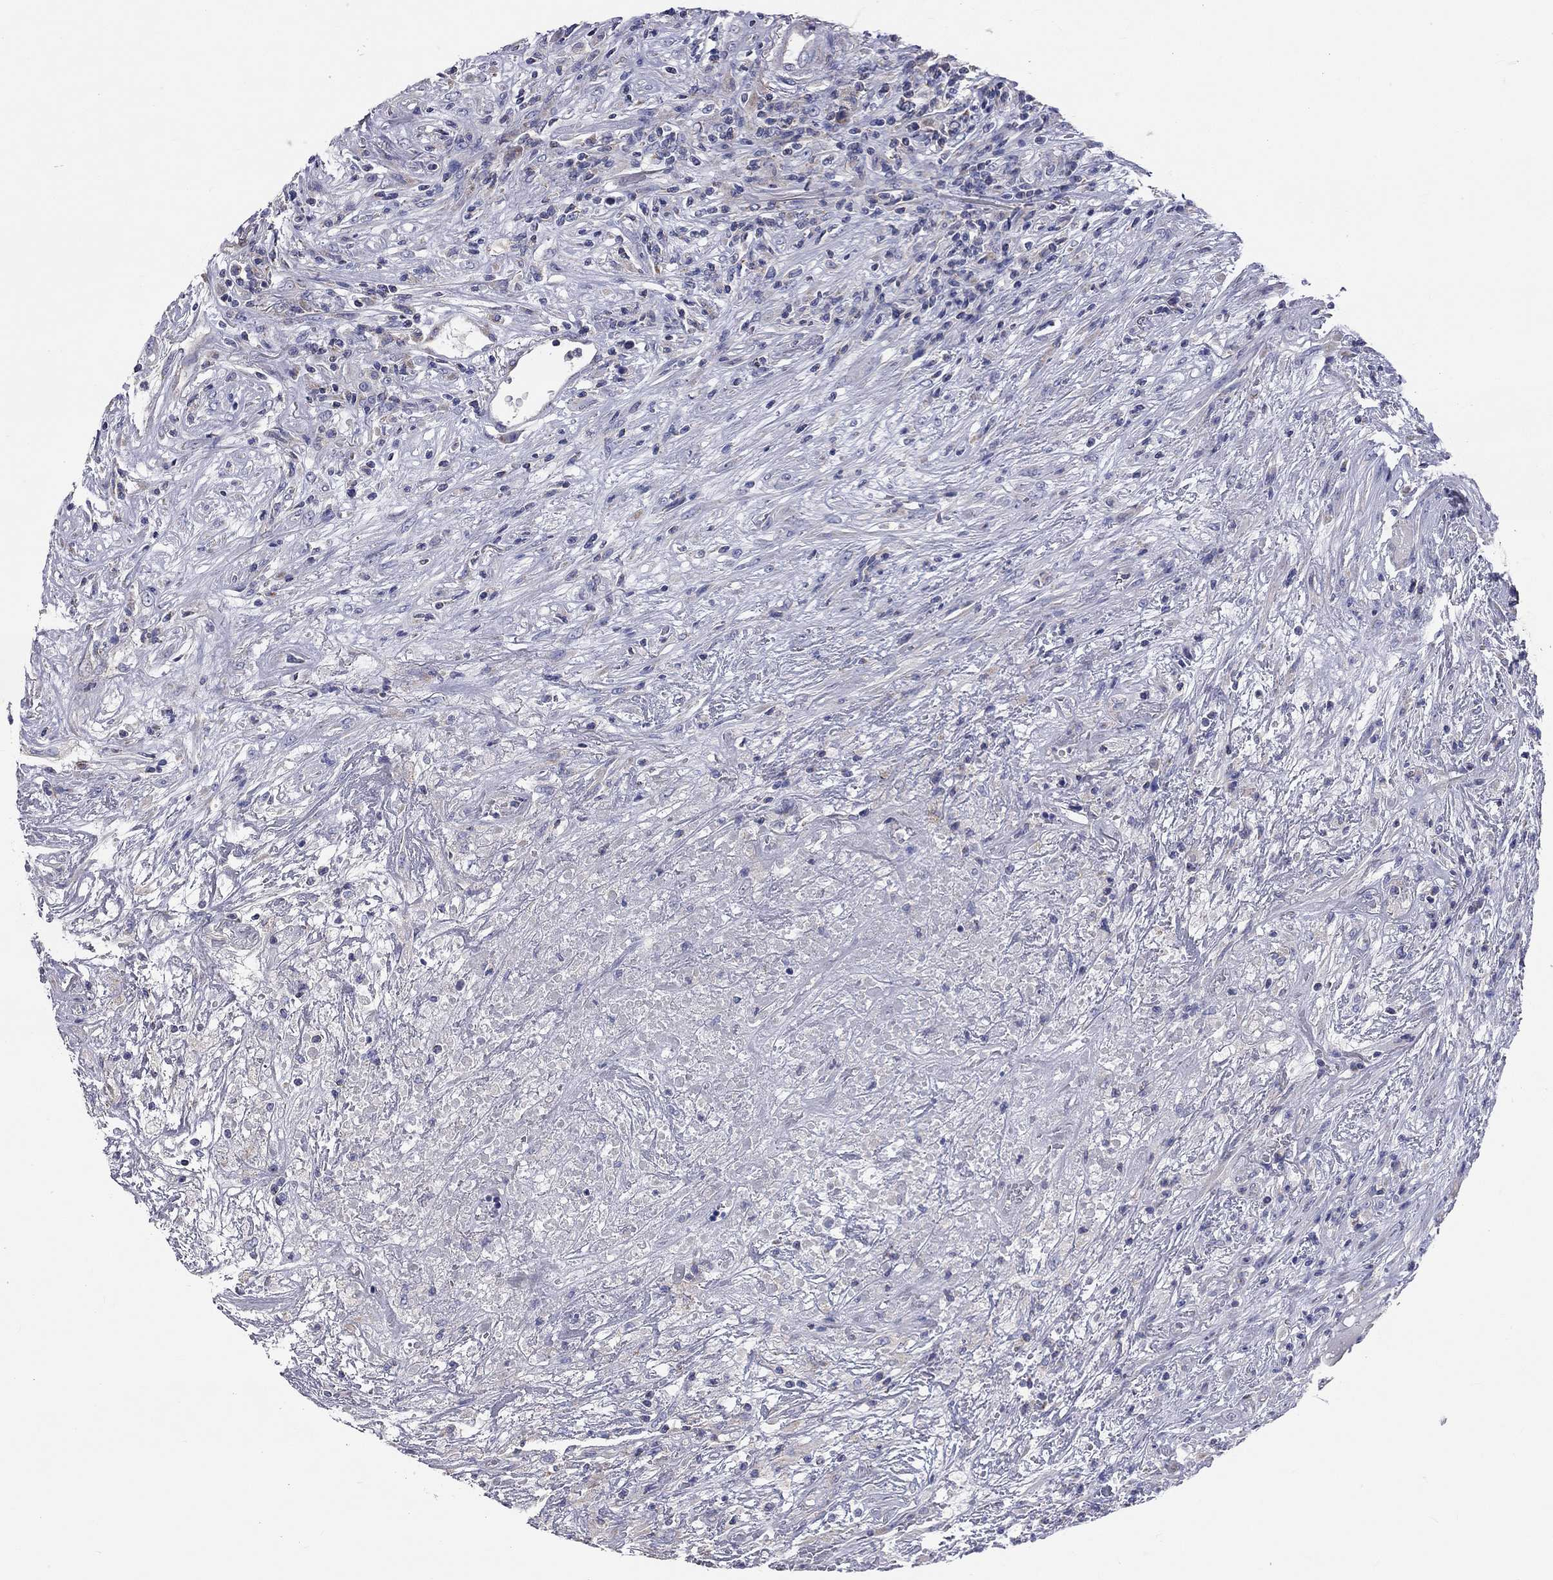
{"staining": {"intensity": "negative", "quantity": "none", "location": "none"}, "tissue": "lymphoma", "cell_type": "Tumor cells", "image_type": "cancer", "snomed": [{"axis": "morphology", "description": "Malignant lymphoma, non-Hodgkin's type, High grade"}, {"axis": "topography", "description": "Lung"}], "caption": "Immunohistochemistry (IHC) histopathology image of neoplastic tissue: lymphoma stained with DAB shows no significant protein staining in tumor cells. The staining is performed using DAB brown chromogen with nuclei counter-stained in using hematoxylin.", "gene": "RCAN1", "patient": {"sex": "male", "age": 79}}